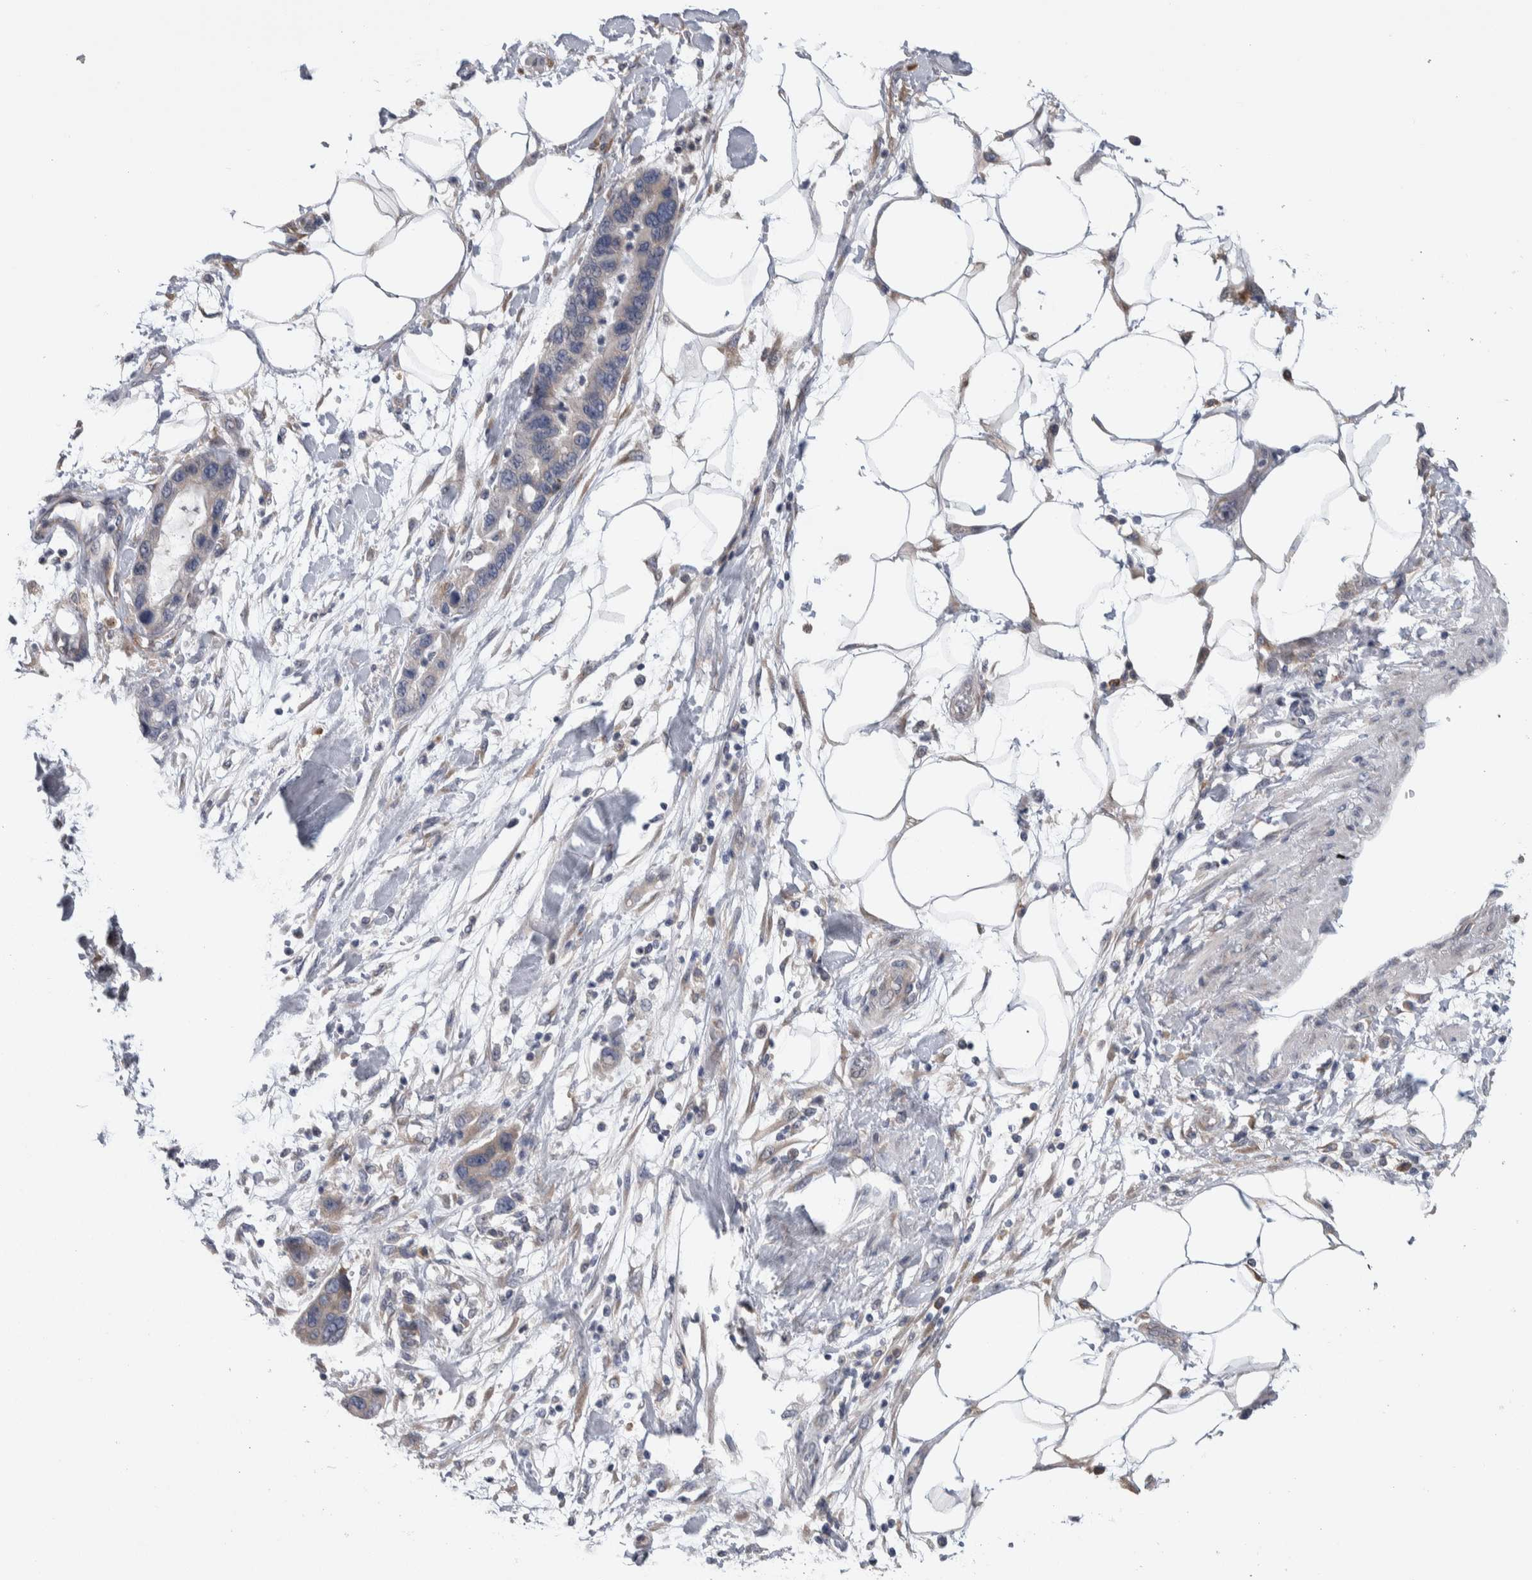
{"staining": {"intensity": "moderate", "quantity": "25%-75%", "location": "cytoplasmic/membranous"}, "tissue": "pancreatic cancer", "cell_type": "Tumor cells", "image_type": "cancer", "snomed": [{"axis": "morphology", "description": "Normal tissue, NOS"}, {"axis": "morphology", "description": "Adenocarcinoma, NOS"}, {"axis": "topography", "description": "Pancreas"}], "caption": "Immunohistochemical staining of human pancreatic adenocarcinoma demonstrates medium levels of moderate cytoplasmic/membranous staining in about 25%-75% of tumor cells. The staining is performed using DAB (3,3'-diaminobenzidine) brown chromogen to label protein expression. The nuclei are counter-stained blue using hematoxylin.", "gene": "IBTK", "patient": {"sex": "female", "age": 71}}